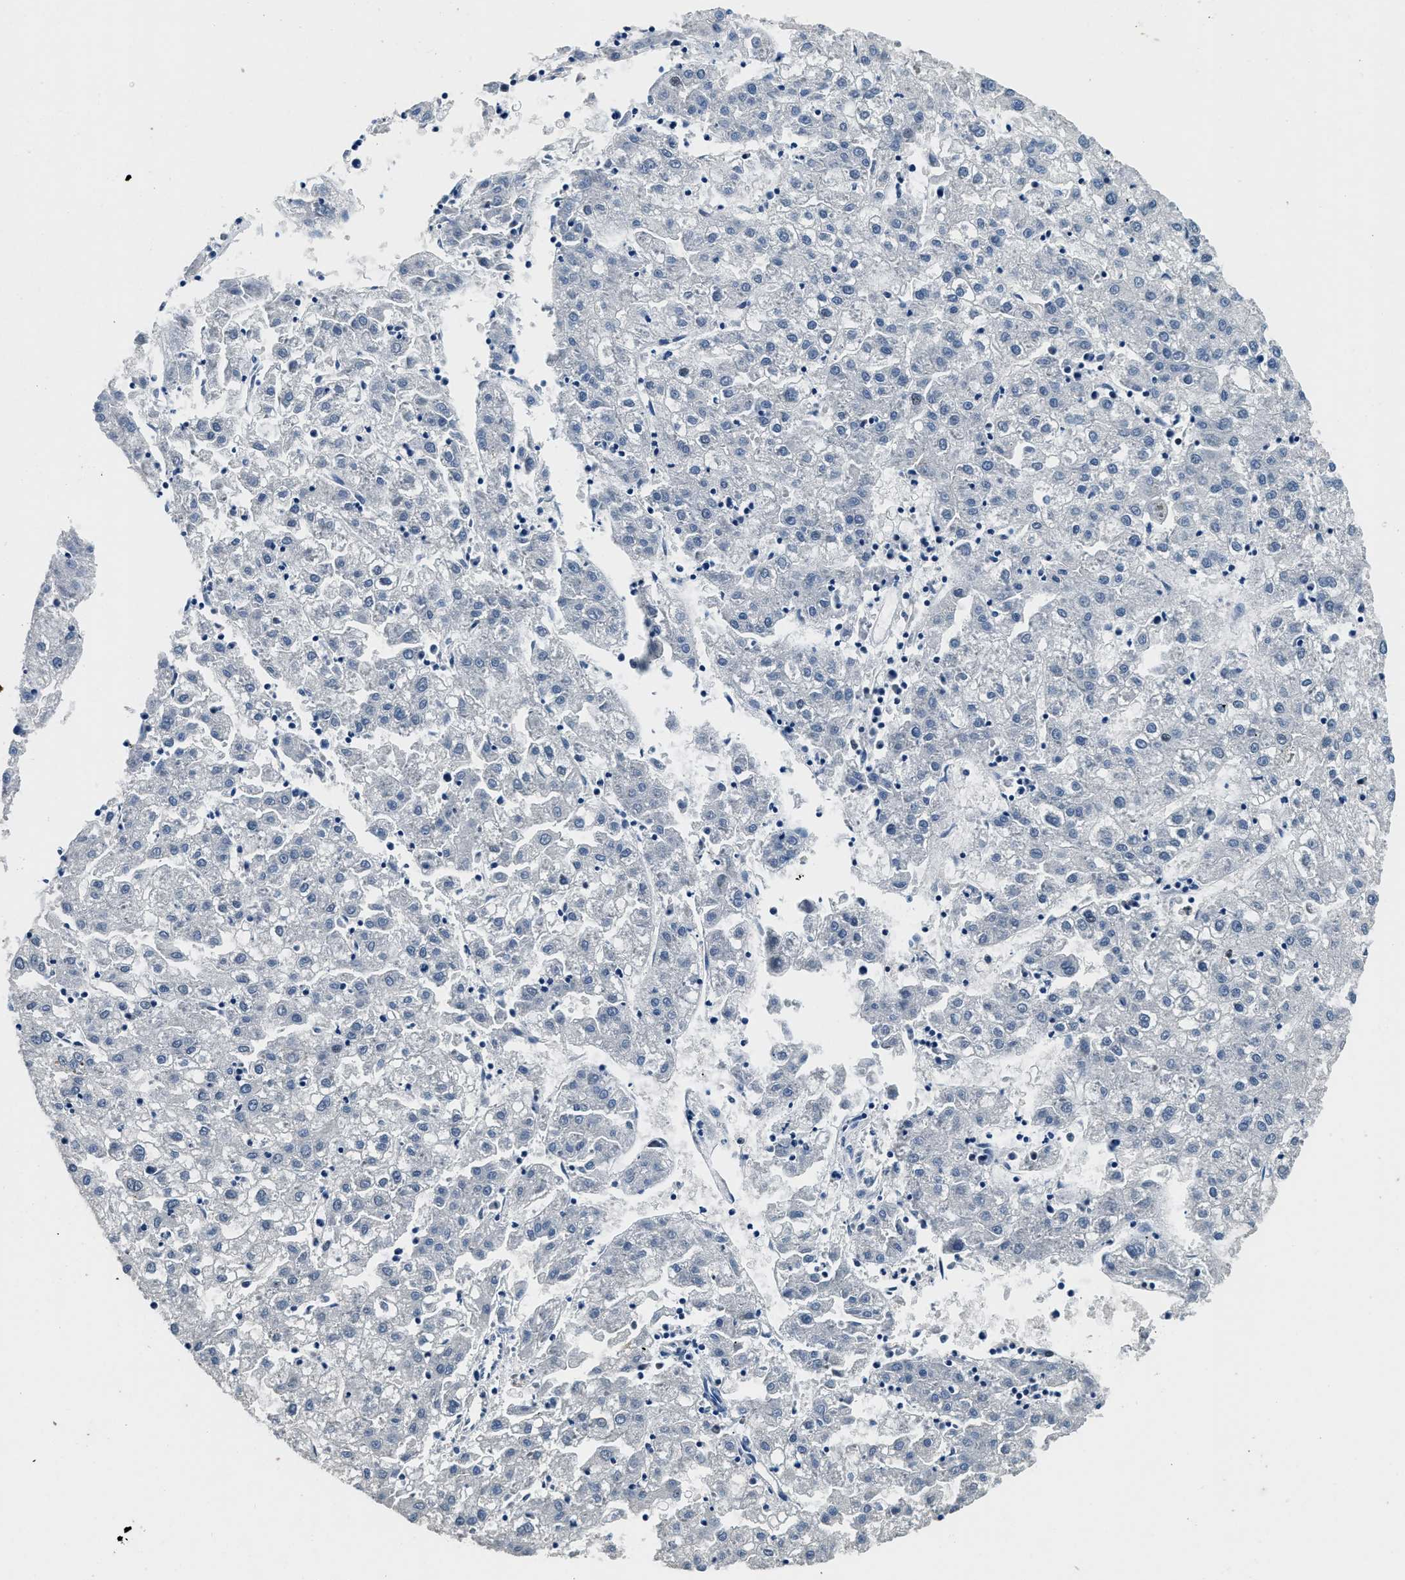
{"staining": {"intensity": "negative", "quantity": "none", "location": "none"}, "tissue": "liver cancer", "cell_type": "Tumor cells", "image_type": "cancer", "snomed": [{"axis": "morphology", "description": "Carcinoma, Hepatocellular, NOS"}, {"axis": "topography", "description": "Liver"}], "caption": "Immunohistochemical staining of human liver cancer (hepatocellular carcinoma) displays no significant staining in tumor cells.", "gene": "ZC3HC1", "patient": {"sex": "male", "age": 72}}